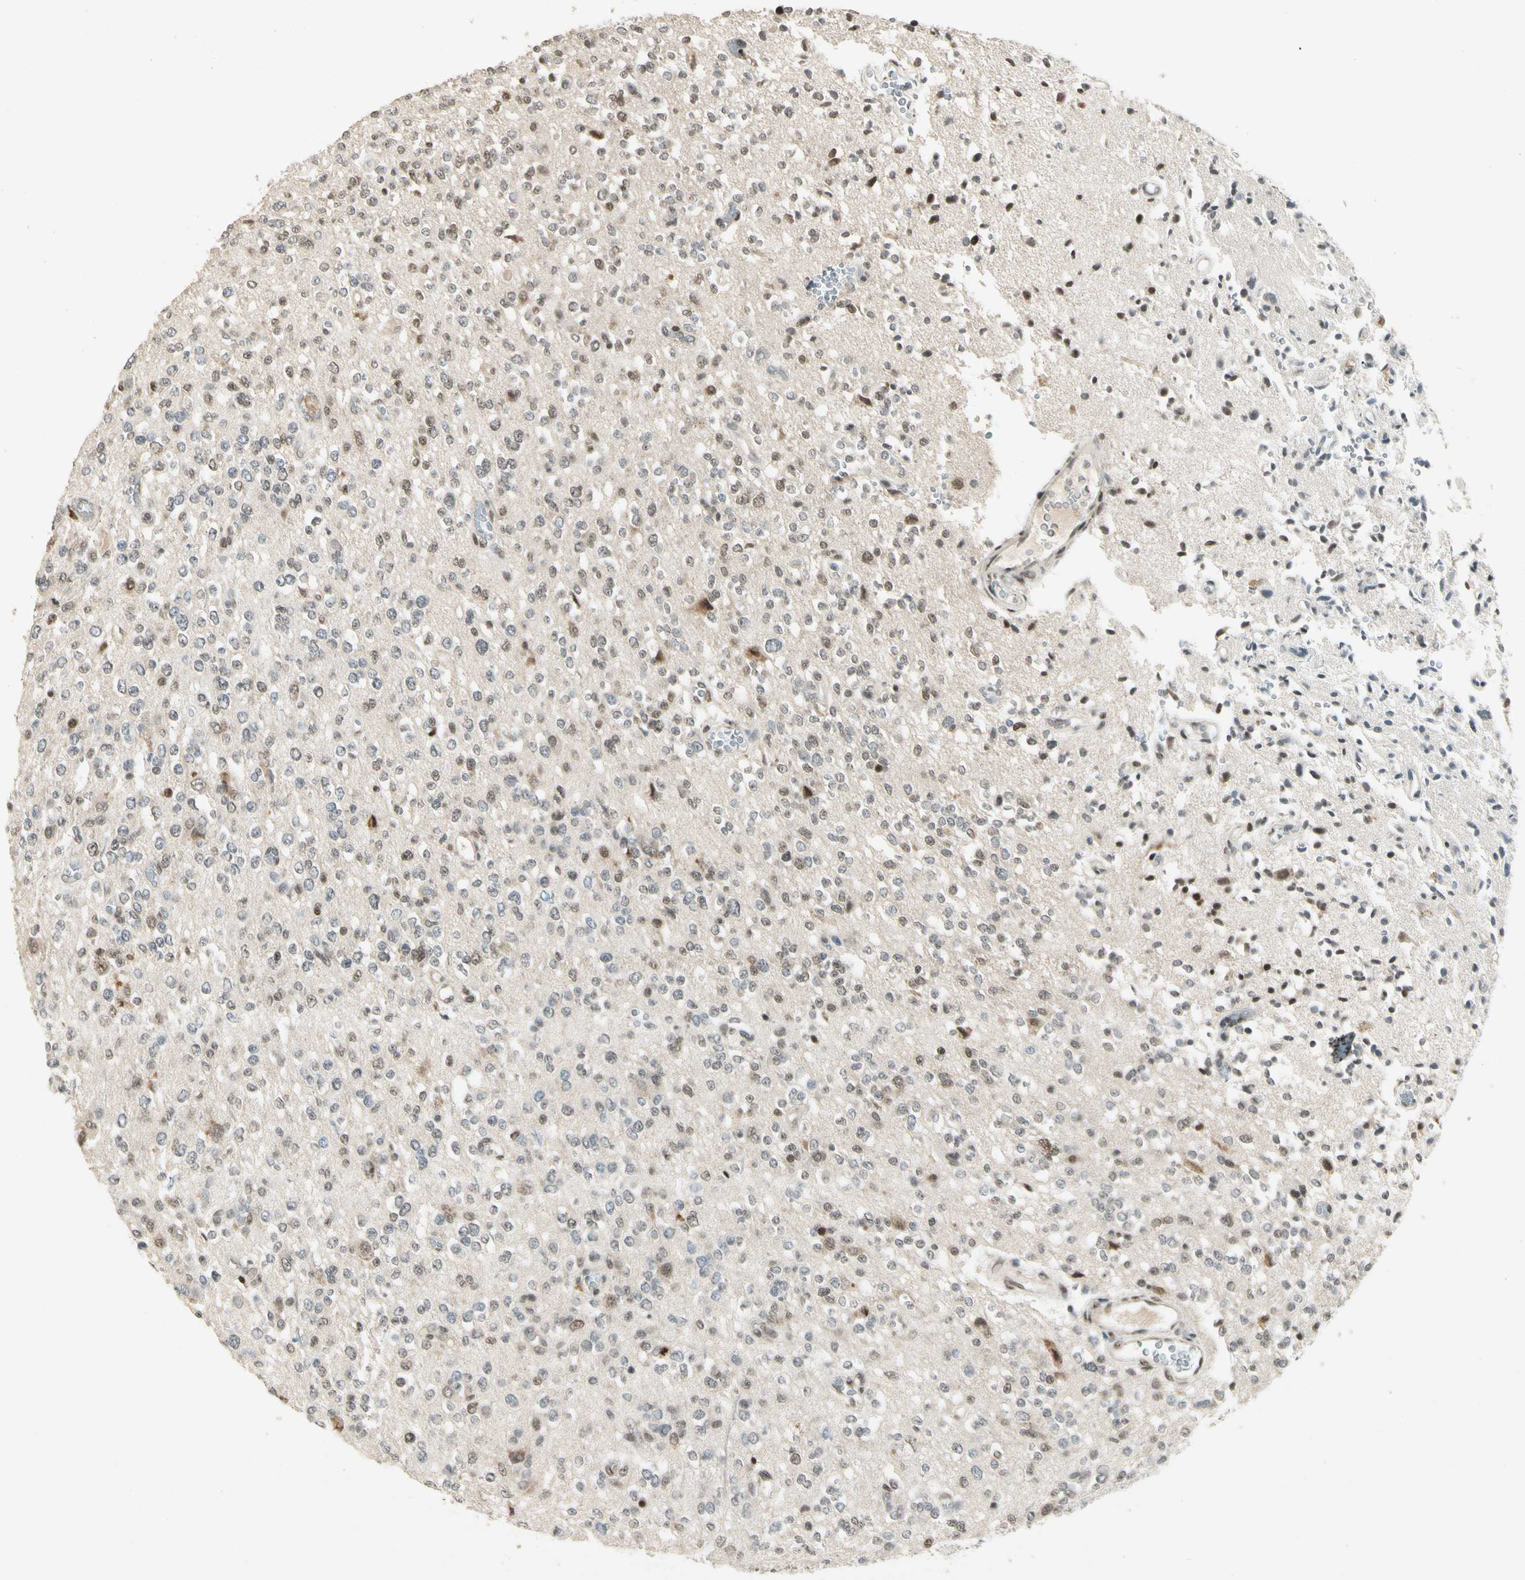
{"staining": {"intensity": "moderate", "quantity": "25%-75%", "location": "nuclear"}, "tissue": "glioma", "cell_type": "Tumor cells", "image_type": "cancer", "snomed": [{"axis": "morphology", "description": "Glioma, malignant, Low grade"}, {"axis": "topography", "description": "Brain"}], "caption": "DAB (3,3'-diaminobenzidine) immunohistochemical staining of human low-grade glioma (malignant) exhibits moderate nuclear protein positivity in about 25%-75% of tumor cells. (DAB (3,3'-diaminobenzidine) IHC with brightfield microscopy, high magnification).", "gene": "ZBTB4", "patient": {"sex": "male", "age": 38}}